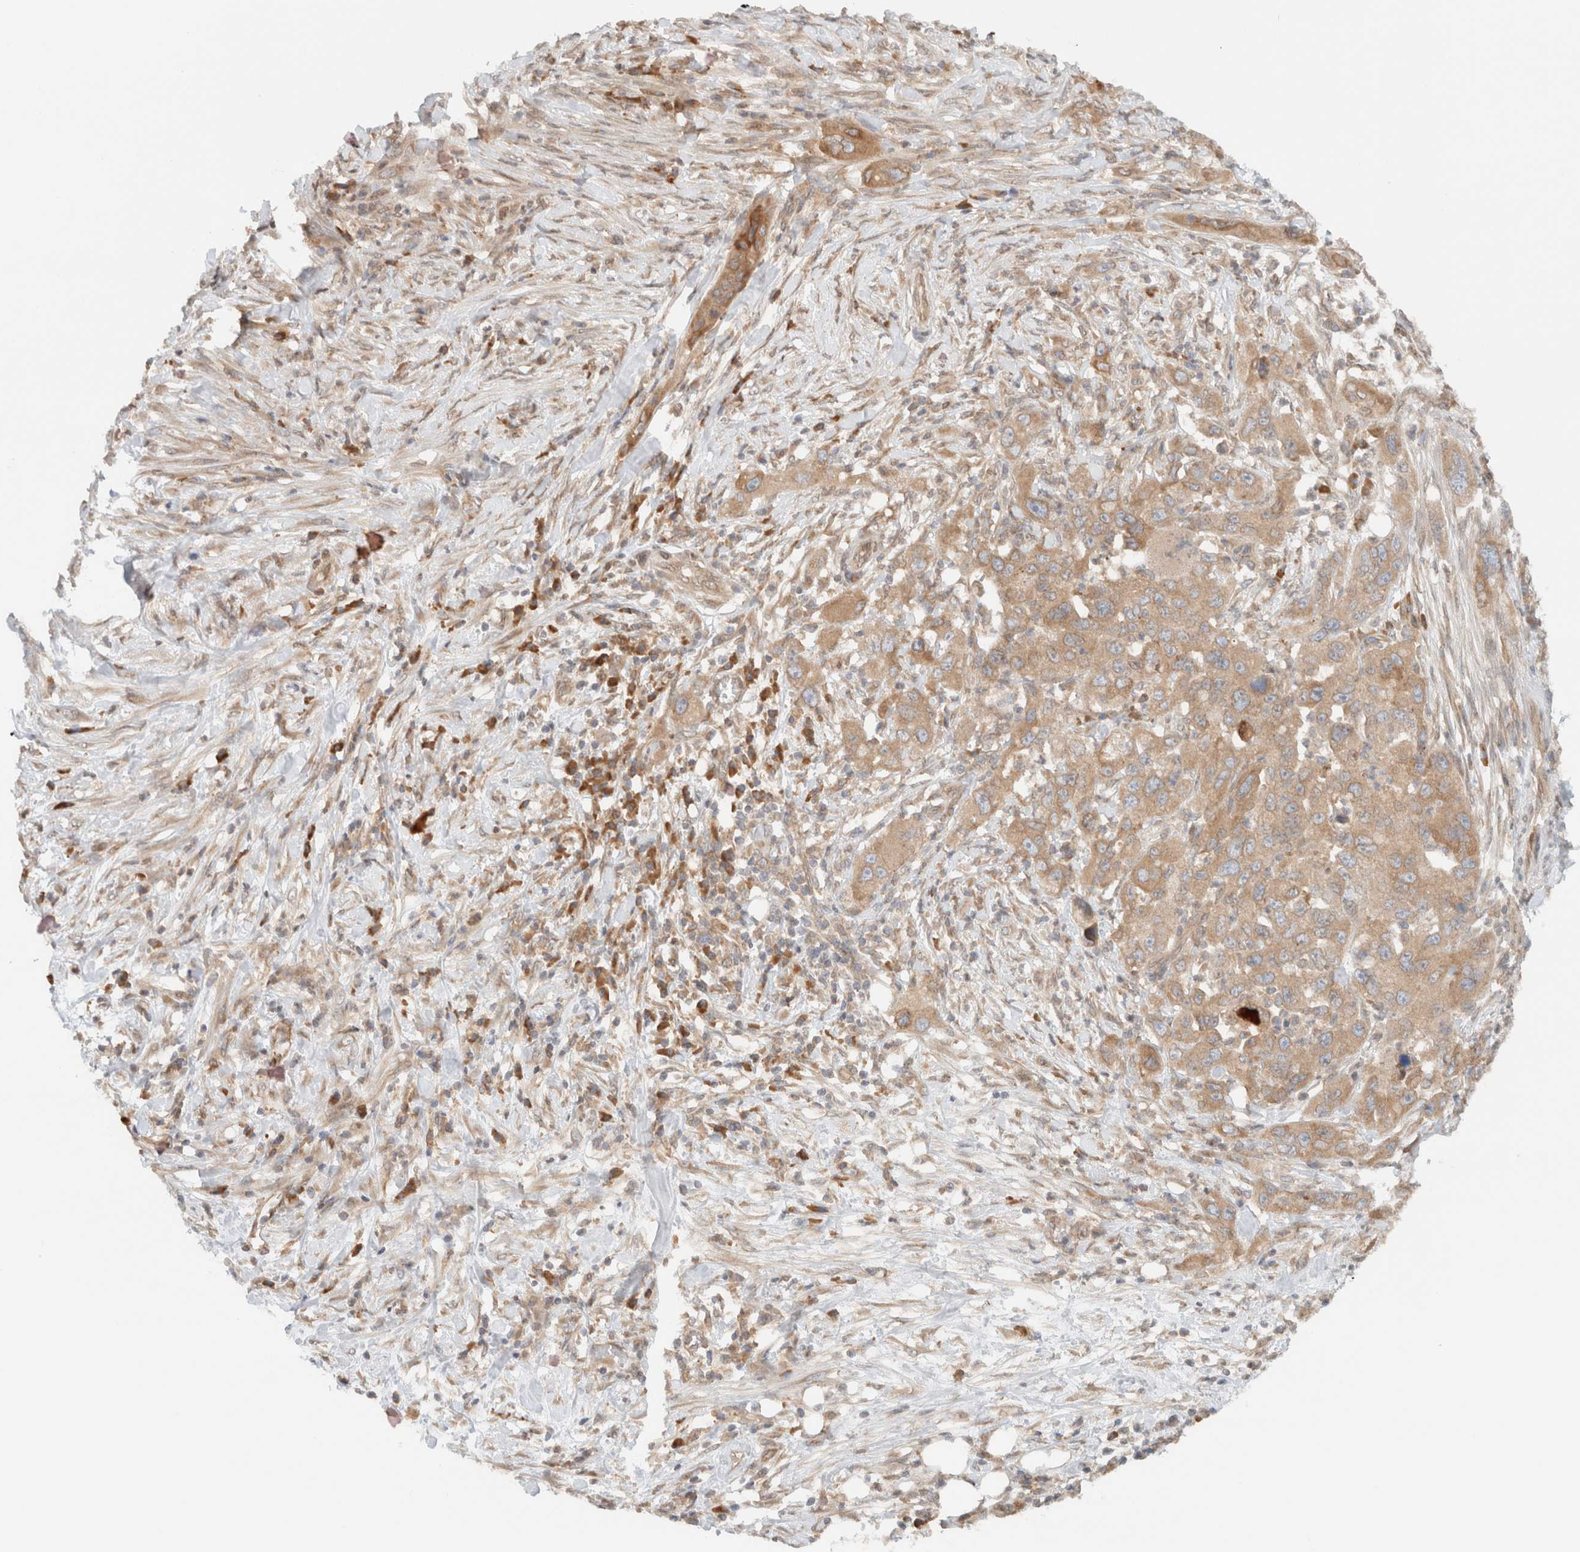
{"staining": {"intensity": "moderate", "quantity": ">75%", "location": "cytoplasmic/membranous"}, "tissue": "pancreatic cancer", "cell_type": "Tumor cells", "image_type": "cancer", "snomed": [{"axis": "morphology", "description": "Adenocarcinoma, NOS"}, {"axis": "topography", "description": "Pancreas"}], "caption": "Tumor cells exhibit moderate cytoplasmic/membranous staining in approximately >75% of cells in pancreatic cancer.", "gene": "ARFGEF2", "patient": {"sex": "female", "age": 78}}